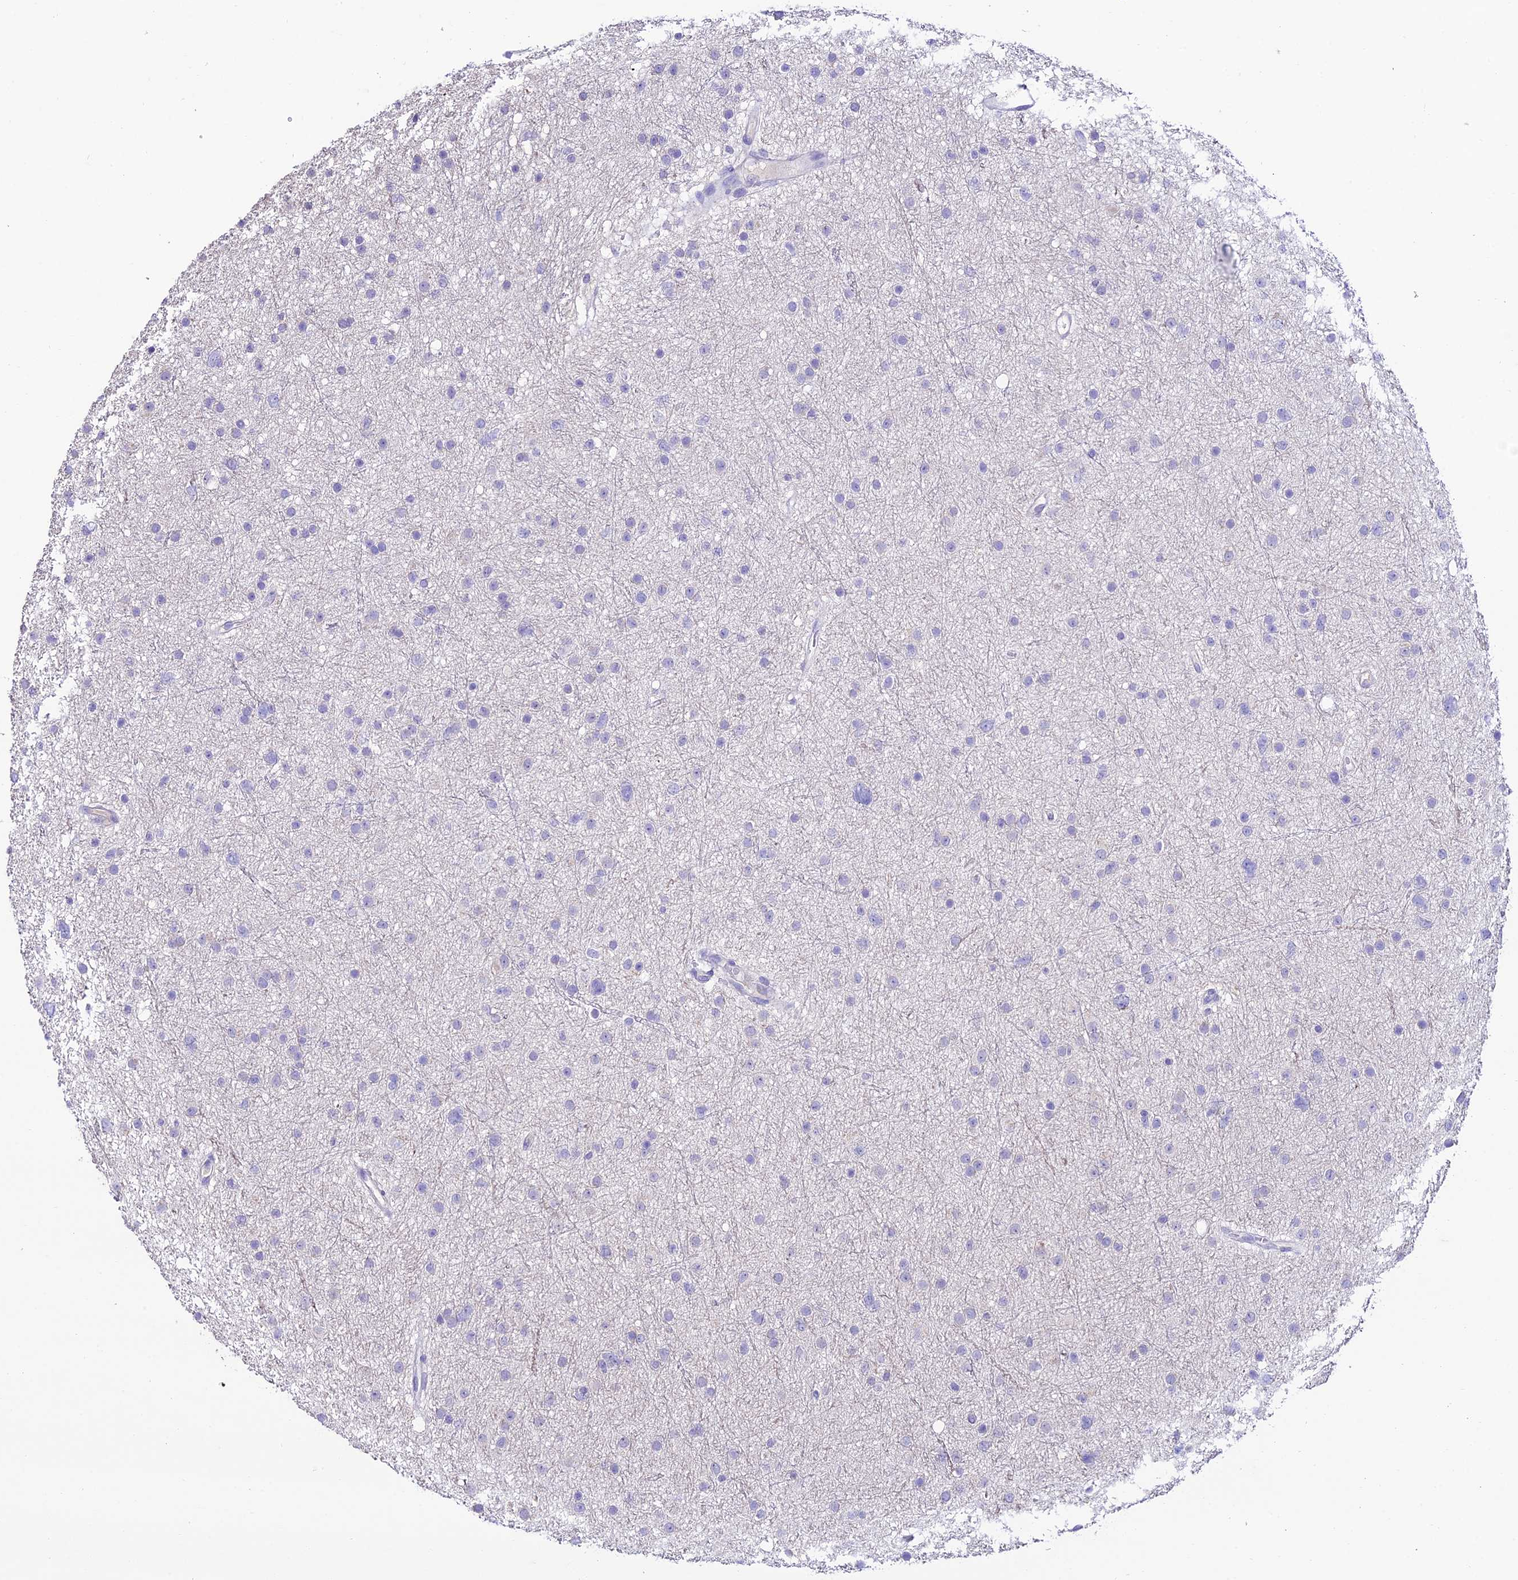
{"staining": {"intensity": "negative", "quantity": "none", "location": "none"}, "tissue": "glioma", "cell_type": "Tumor cells", "image_type": "cancer", "snomed": [{"axis": "morphology", "description": "Glioma, malignant, Low grade"}, {"axis": "topography", "description": "Cerebral cortex"}], "caption": "This is a image of immunohistochemistry (IHC) staining of malignant glioma (low-grade), which shows no expression in tumor cells.", "gene": "NLRP6", "patient": {"sex": "female", "age": 39}}